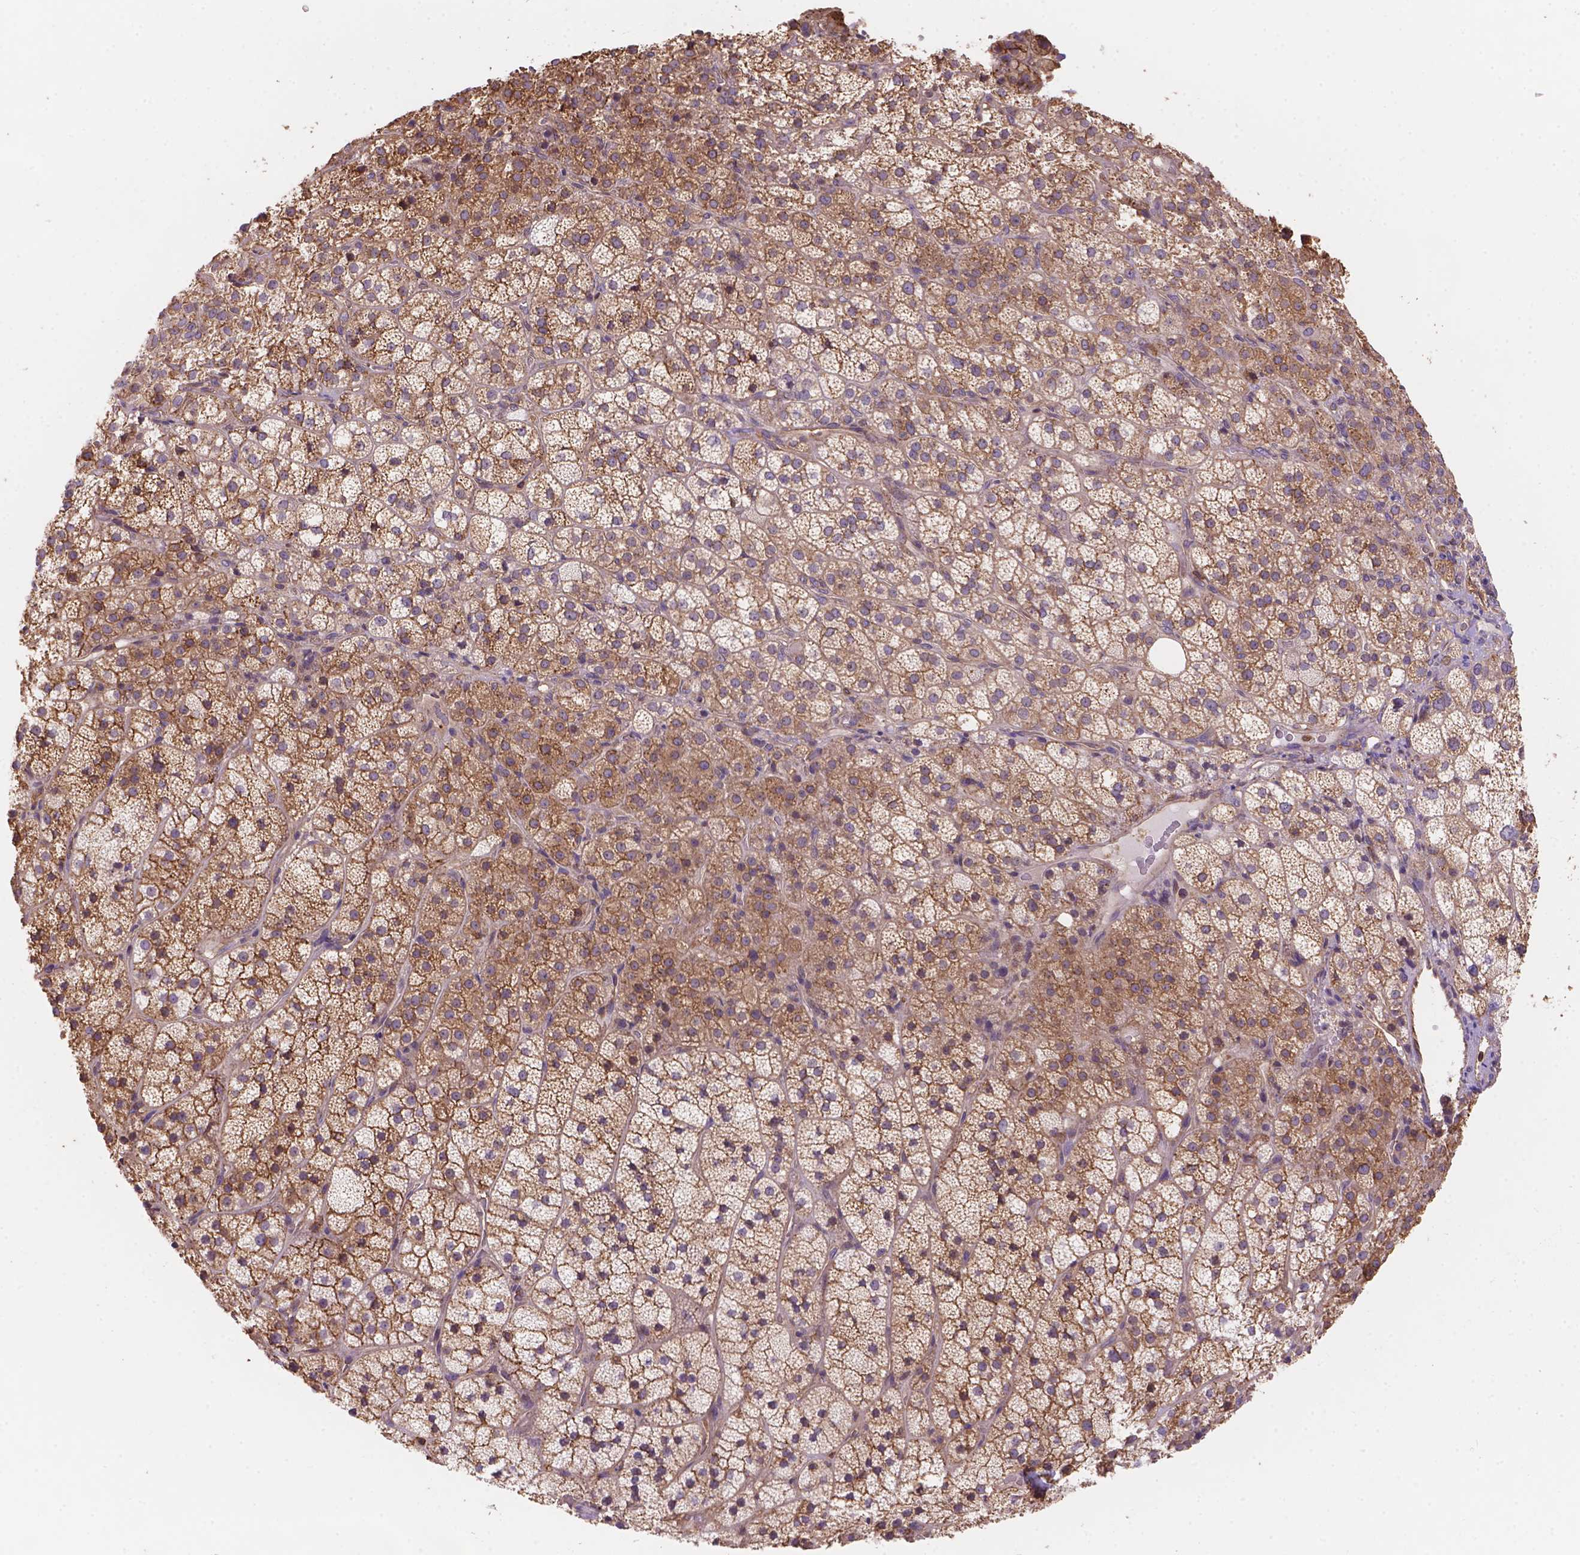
{"staining": {"intensity": "moderate", "quantity": ">75%", "location": "cytoplasmic/membranous"}, "tissue": "adrenal gland", "cell_type": "Glandular cells", "image_type": "normal", "snomed": [{"axis": "morphology", "description": "Normal tissue, NOS"}, {"axis": "topography", "description": "Adrenal gland"}], "caption": "Brown immunohistochemical staining in benign human adrenal gland exhibits moderate cytoplasmic/membranous staining in about >75% of glandular cells.", "gene": "DMWD", "patient": {"sex": "female", "age": 60}}